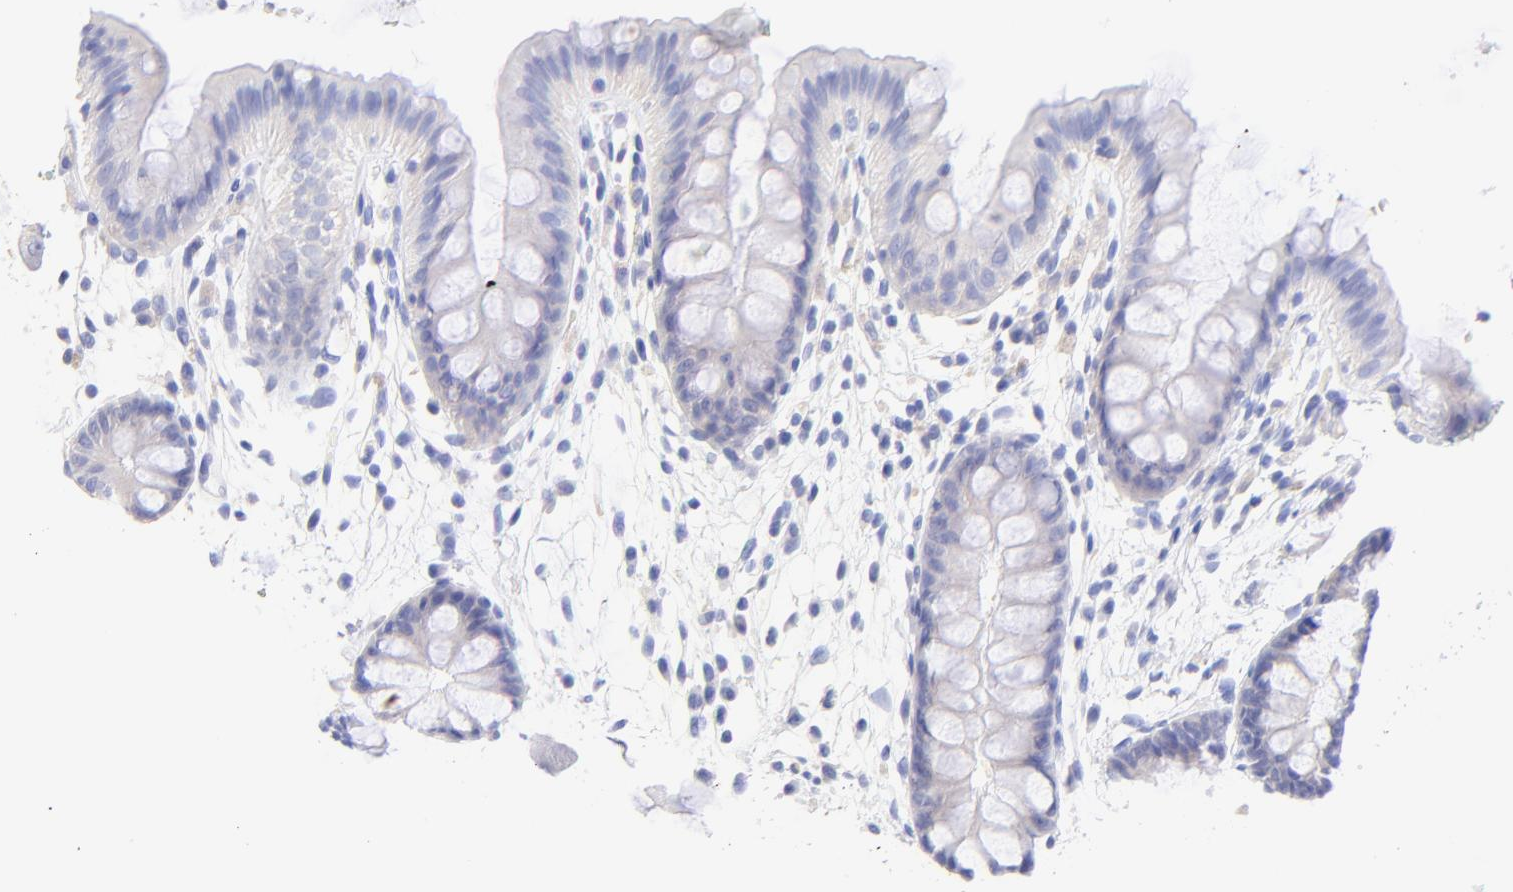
{"staining": {"intensity": "negative", "quantity": "none", "location": "none"}, "tissue": "colon", "cell_type": "Endothelial cells", "image_type": "normal", "snomed": [{"axis": "morphology", "description": "Normal tissue, NOS"}, {"axis": "topography", "description": "Smooth muscle"}, {"axis": "topography", "description": "Colon"}], "caption": "There is no significant positivity in endothelial cells of colon. (DAB immunohistochemistry visualized using brightfield microscopy, high magnification).", "gene": "FRMPD3", "patient": {"sex": "male", "age": 67}}